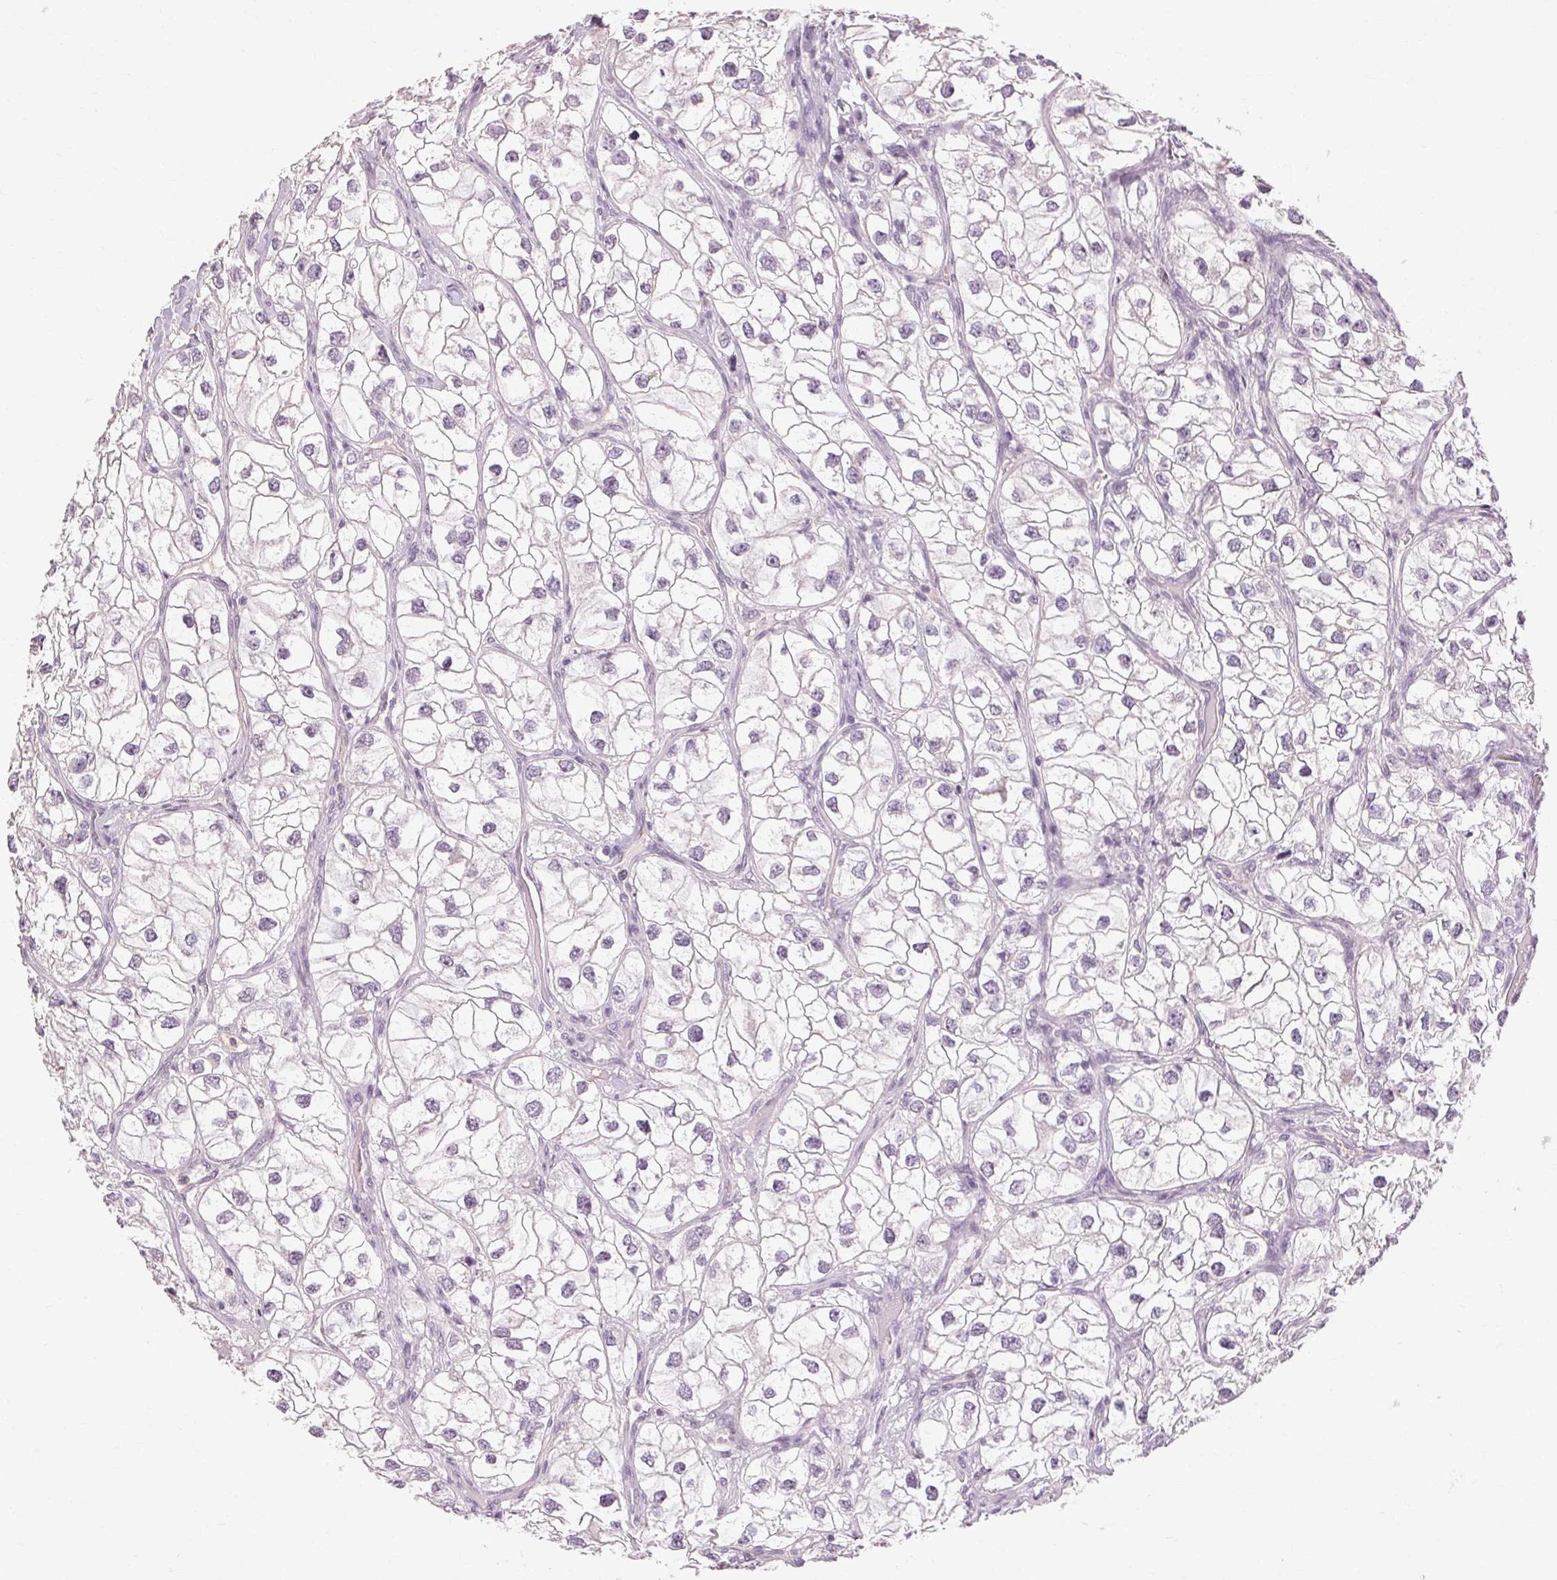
{"staining": {"intensity": "negative", "quantity": "none", "location": "none"}, "tissue": "renal cancer", "cell_type": "Tumor cells", "image_type": "cancer", "snomed": [{"axis": "morphology", "description": "Adenocarcinoma, NOS"}, {"axis": "topography", "description": "Kidney"}], "caption": "Tumor cells show no significant protein staining in renal cancer (adenocarcinoma).", "gene": "POMC", "patient": {"sex": "male", "age": 59}}